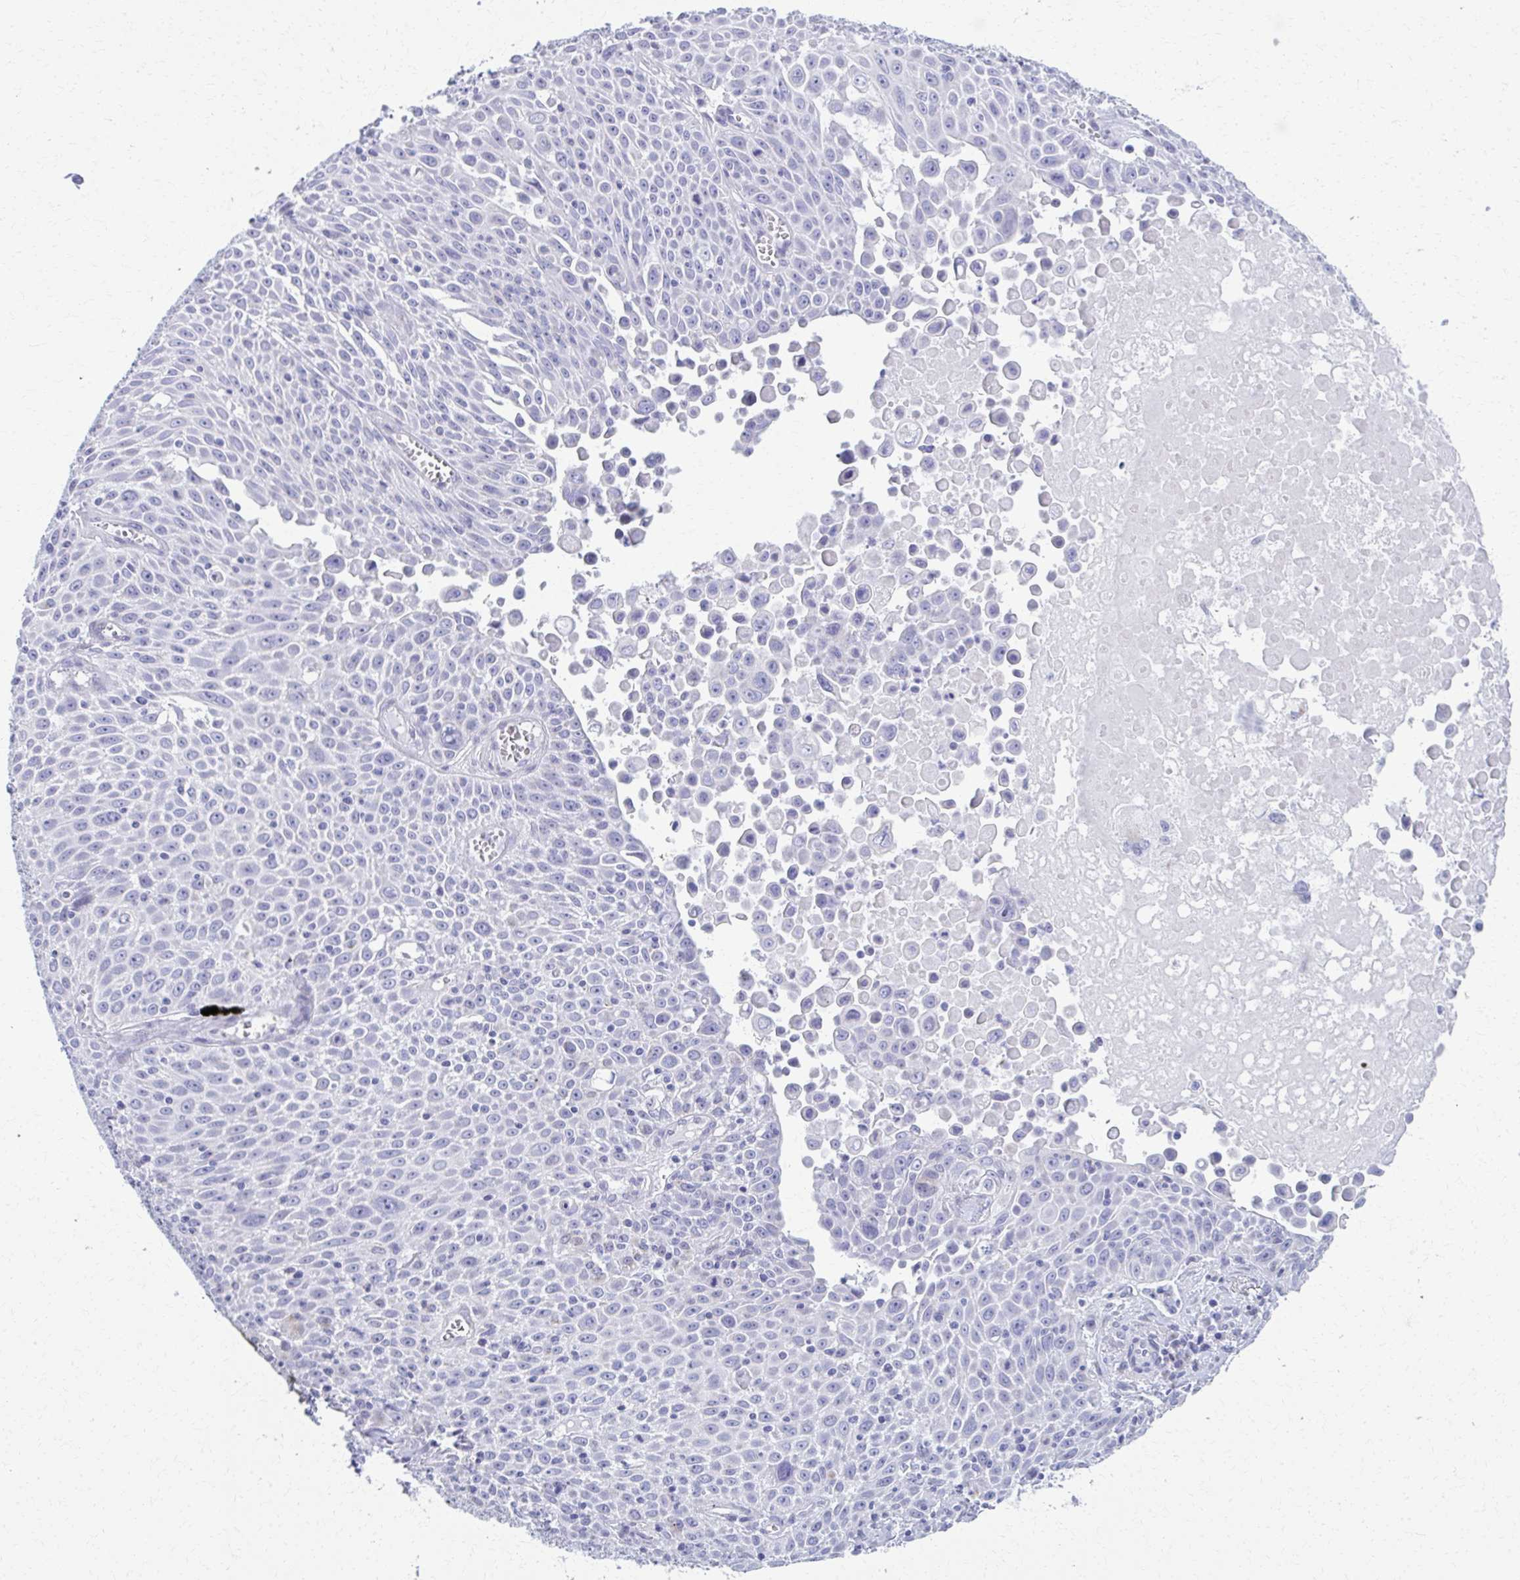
{"staining": {"intensity": "negative", "quantity": "none", "location": "none"}, "tissue": "lung cancer", "cell_type": "Tumor cells", "image_type": "cancer", "snomed": [{"axis": "morphology", "description": "Squamous cell carcinoma, NOS"}, {"axis": "morphology", "description": "Squamous cell carcinoma, metastatic, NOS"}, {"axis": "topography", "description": "Lymph node"}, {"axis": "topography", "description": "Lung"}], "caption": "Immunohistochemistry (IHC) of squamous cell carcinoma (lung) demonstrates no positivity in tumor cells.", "gene": "SCLY", "patient": {"sex": "female", "age": 62}}